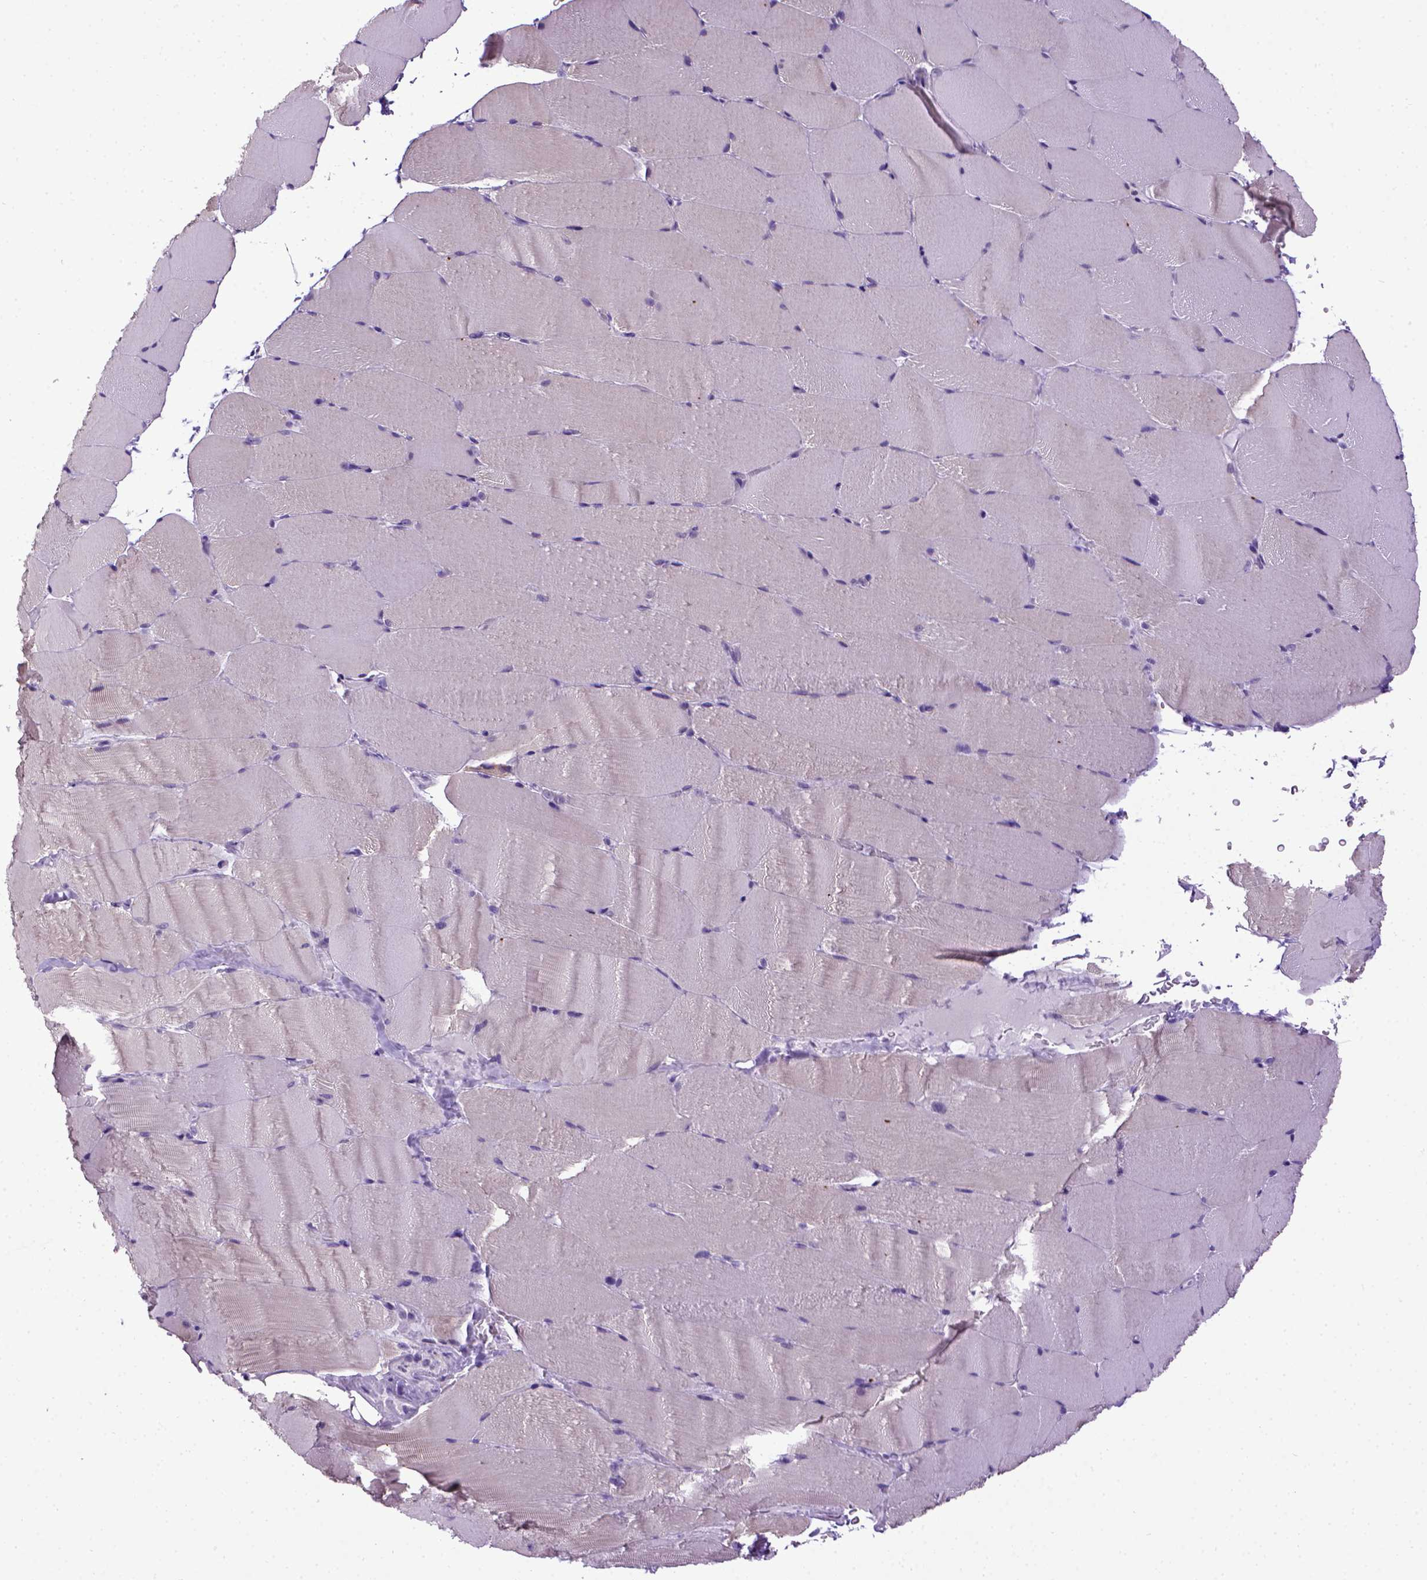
{"staining": {"intensity": "negative", "quantity": "none", "location": "none"}, "tissue": "skeletal muscle", "cell_type": "Myocytes", "image_type": "normal", "snomed": [{"axis": "morphology", "description": "Normal tissue, NOS"}, {"axis": "topography", "description": "Skeletal muscle"}], "caption": "Skeletal muscle stained for a protein using IHC demonstrates no positivity myocytes.", "gene": "CDH1", "patient": {"sex": "female", "age": 37}}